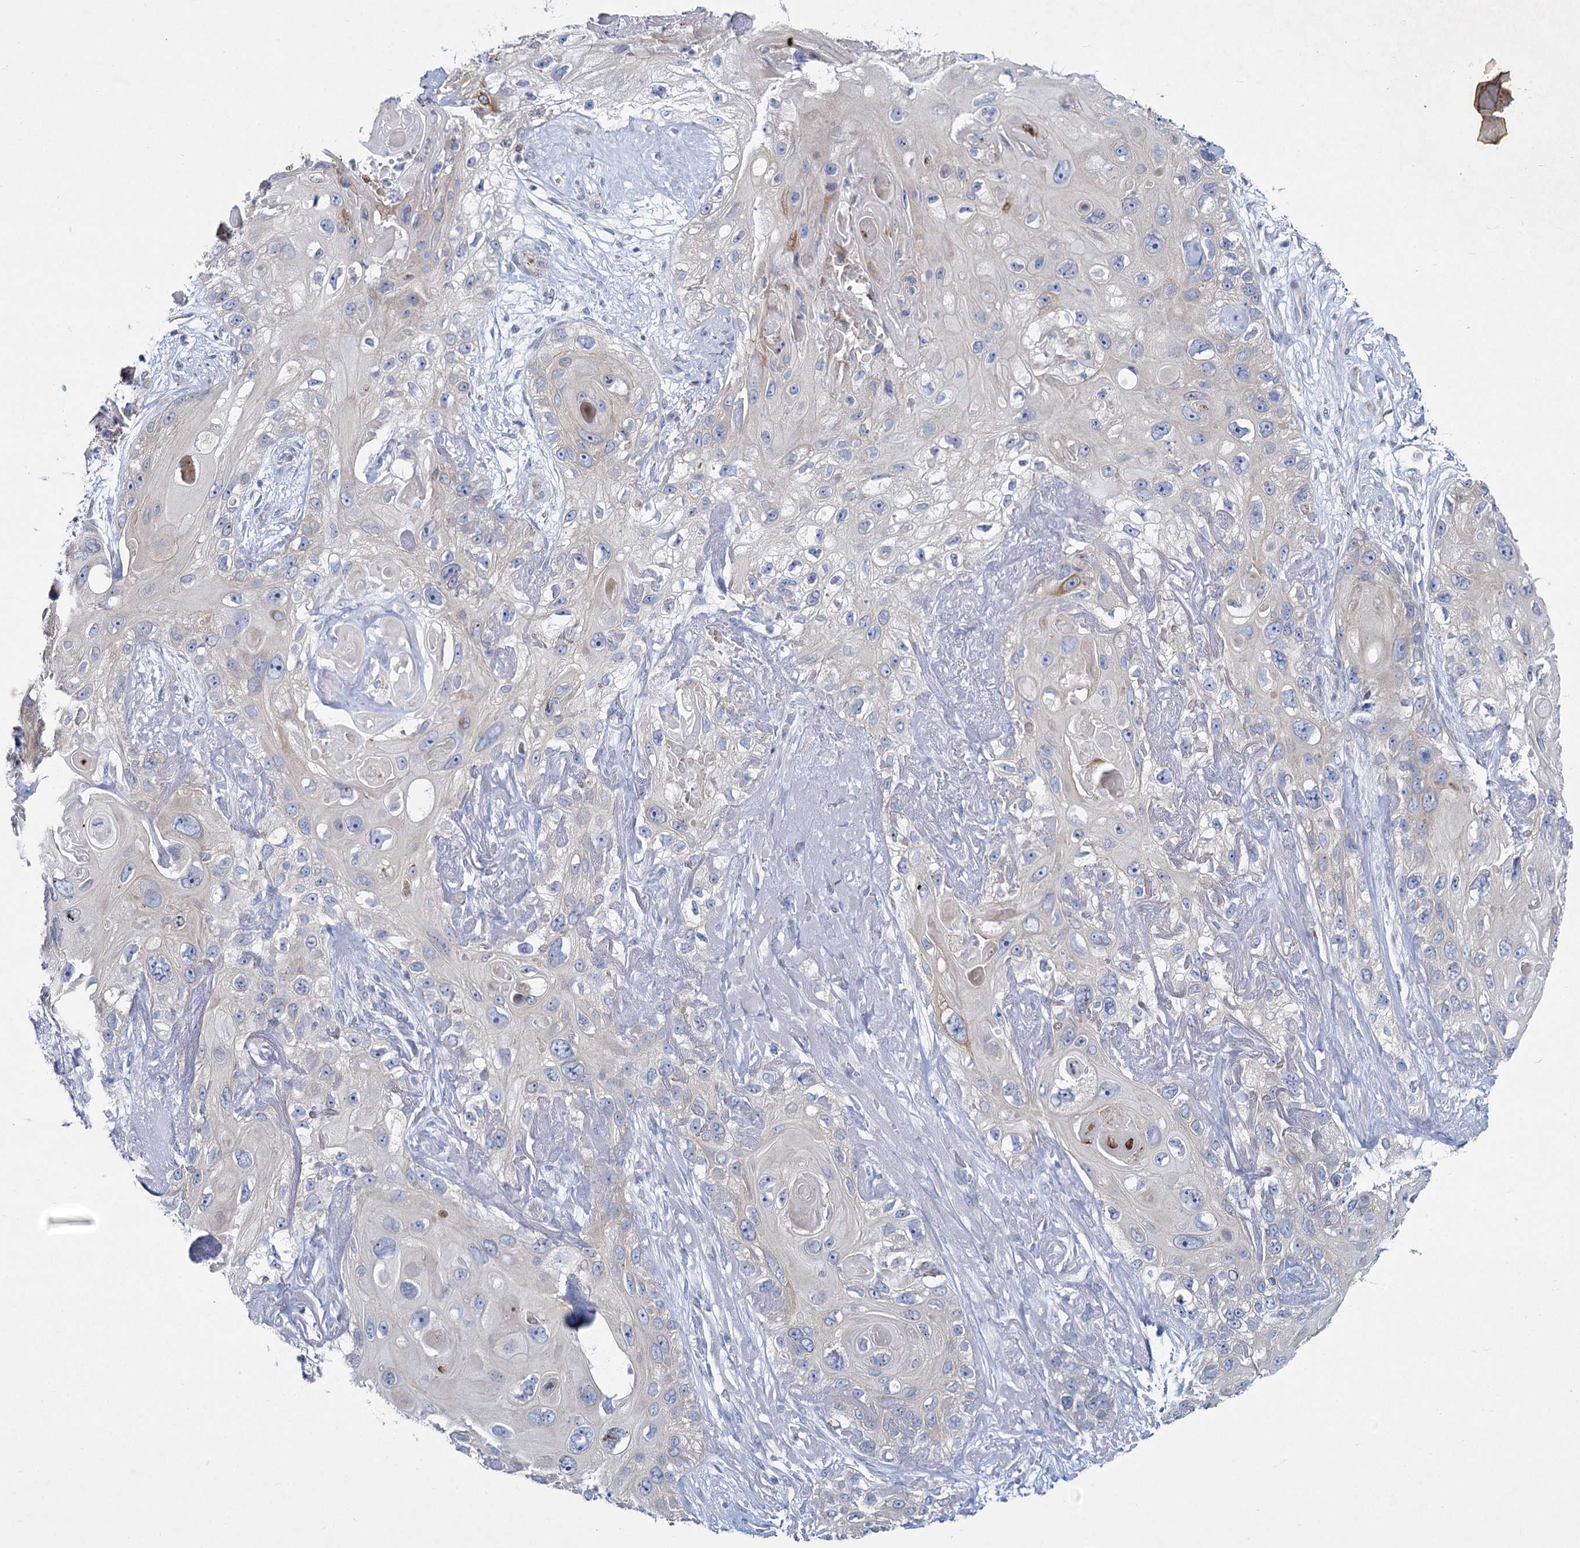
{"staining": {"intensity": "negative", "quantity": "none", "location": "none"}, "tissue": "skin cancer", "cell_type": "Tumor cells", "image_type": "cancer", "snomed": [{"axis": "morphology", "description": "Normal tissue, NOS"}, {"axis": "morphology", "description": "Squamous cell carcinoma, NOS"}, {"axis": "topography", "description": "Skin"}], "caption": "This is an immunohistochemistry (IHC) image of skin cancer (squamous cell carcinoma). There is no positivity in tumor cells.", "gene": "PRSS35", "patient": {"sex": "male", "age": 72}}